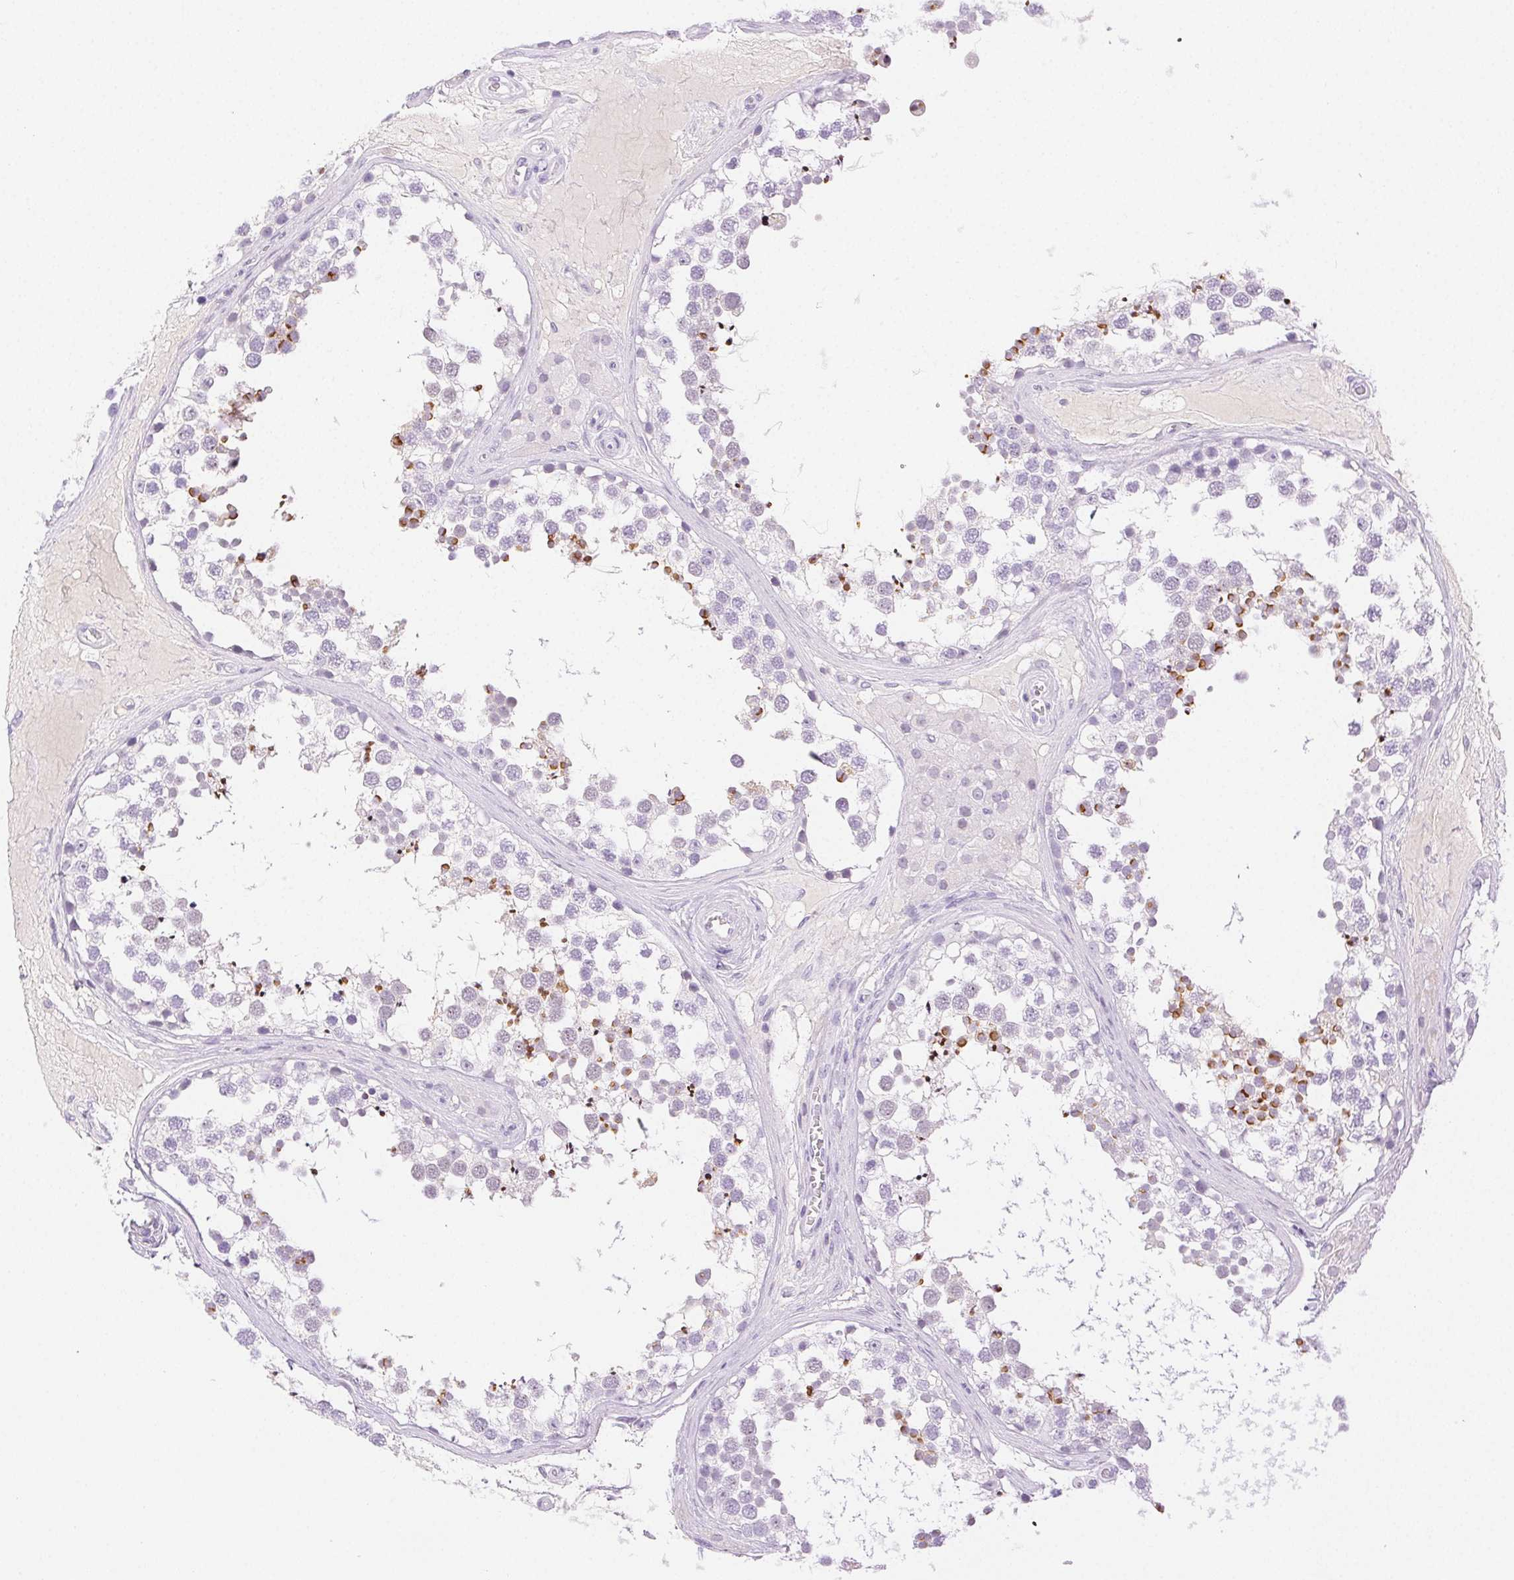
{"staining": {"intensity": "strong", "quantity": "<25%", "location": "cytoplasmic/membranous"}, "tissue": "testis", "cell_type": "Cells in seminiferous ducts", "image_type": "normal", "snomed": [{"axis": "morphology", "description": "Normal tissue, NOS"}, {"axis": "morphology", "description": "Seminoma, NOS"}, {"axis": "topography", "description": "Testis"}], "caption": "Immunohistochemistry micrograph of normal testis stained for a protein (brown), which reveals medium levels of strong cytoplasmic/membranous positivity in approximately <25% of cells in seminiferous ducts.", "gene": "SPACA4", "patient": {"sex": "male", "age": 65}}